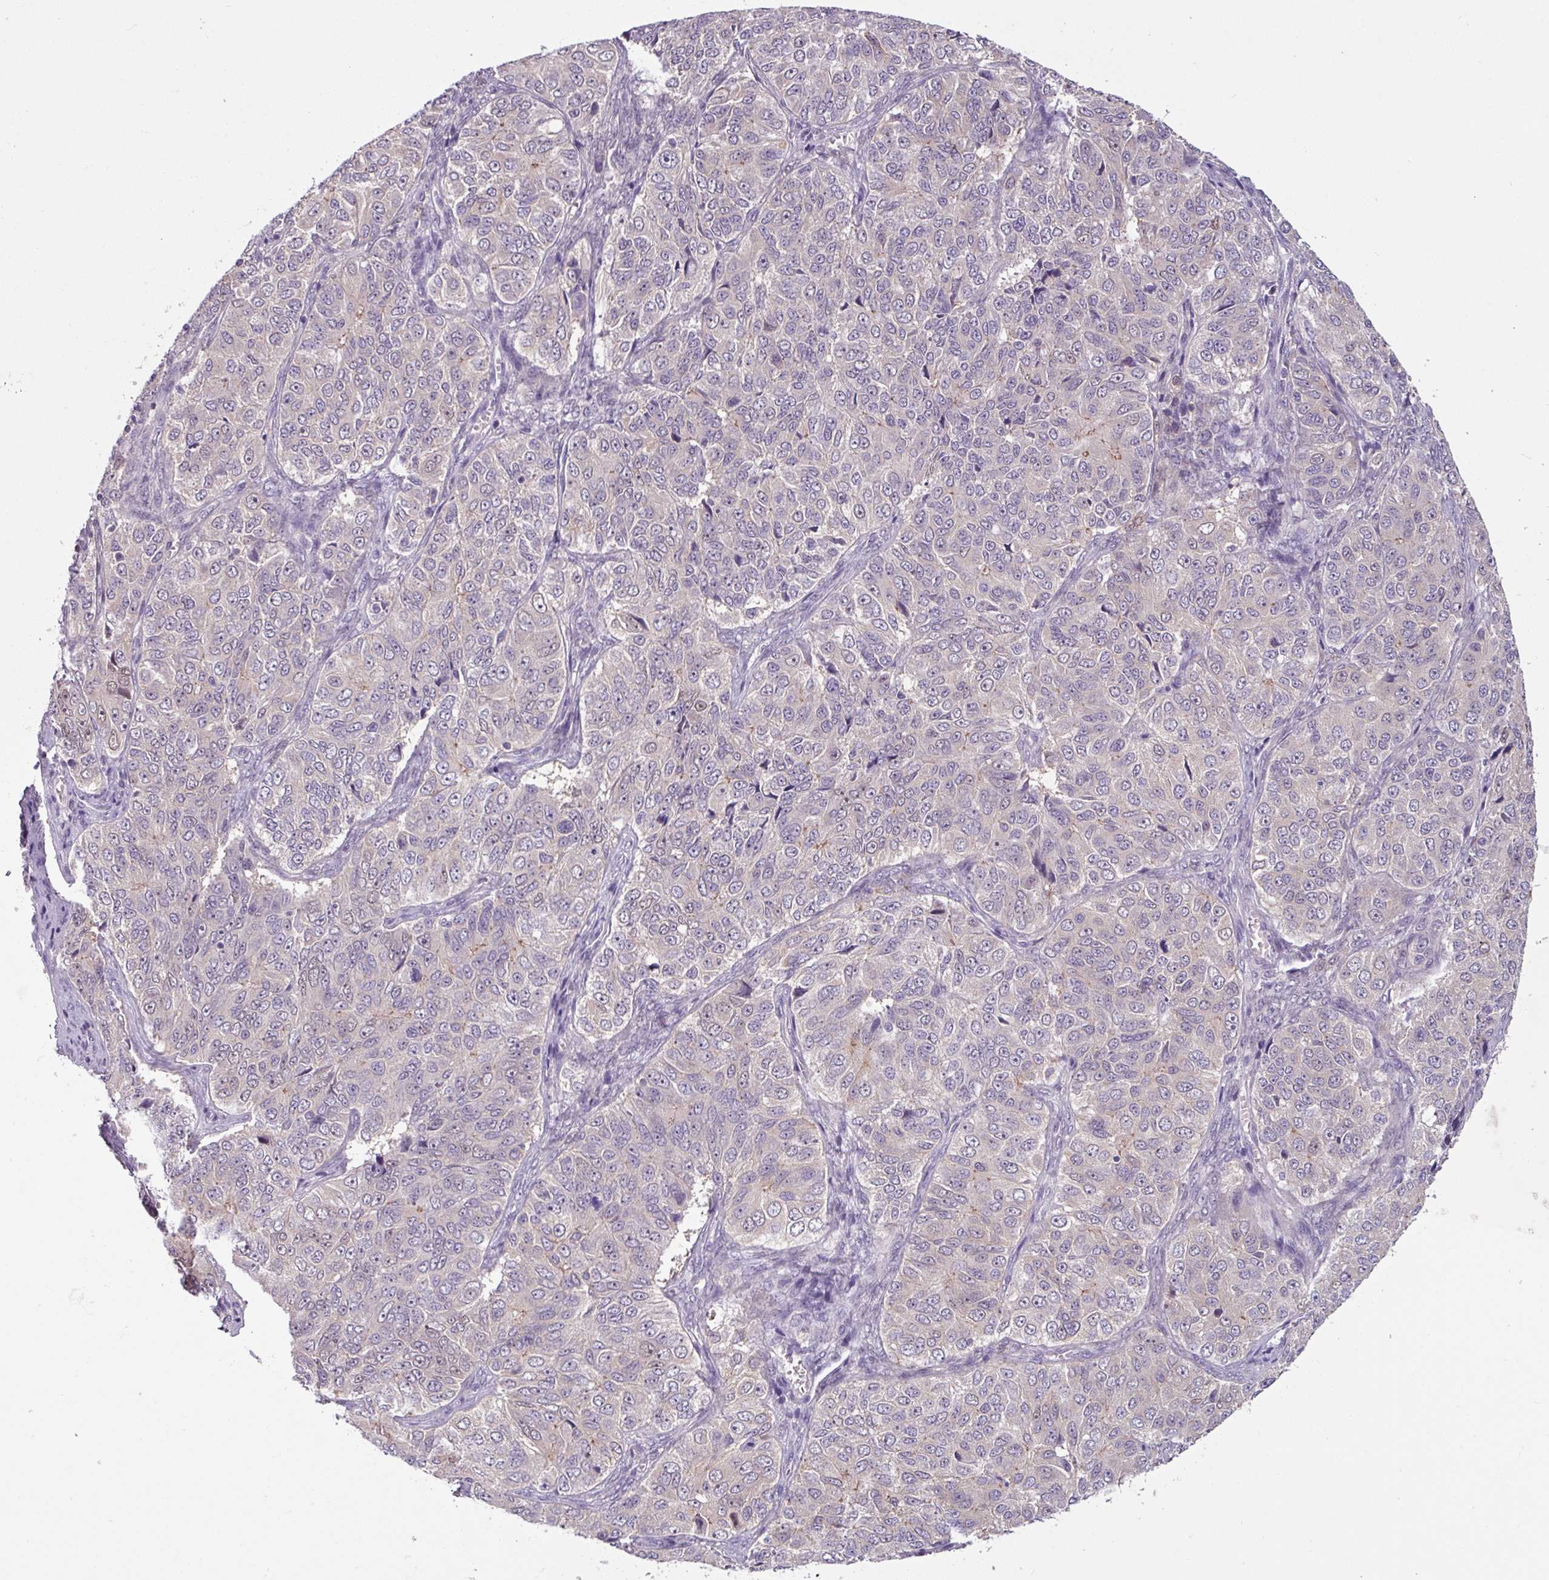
{"staining": {"intensity": "negative", "quantity": "none", "location": "none"}, "tissue": "ovarian cancer", "cell_type": "Tumor cells", "image_type": "cancer", "snomed": [{"axis": "morphology", "description": "Carcinoma, endometroid"}, {"axis": "topography", "description": "Ovary"}], "caption": "The photomicrograph displays no significant staining in tumor cells of ovarian endometroid carcinoma. (DAB (3,3'-diaminobenzidine) immunohistochemistry visualized using brightfield microscopy, high magnification).", "gene": "PNMA6A", "patient": {"sex": "female", "age": 51}}